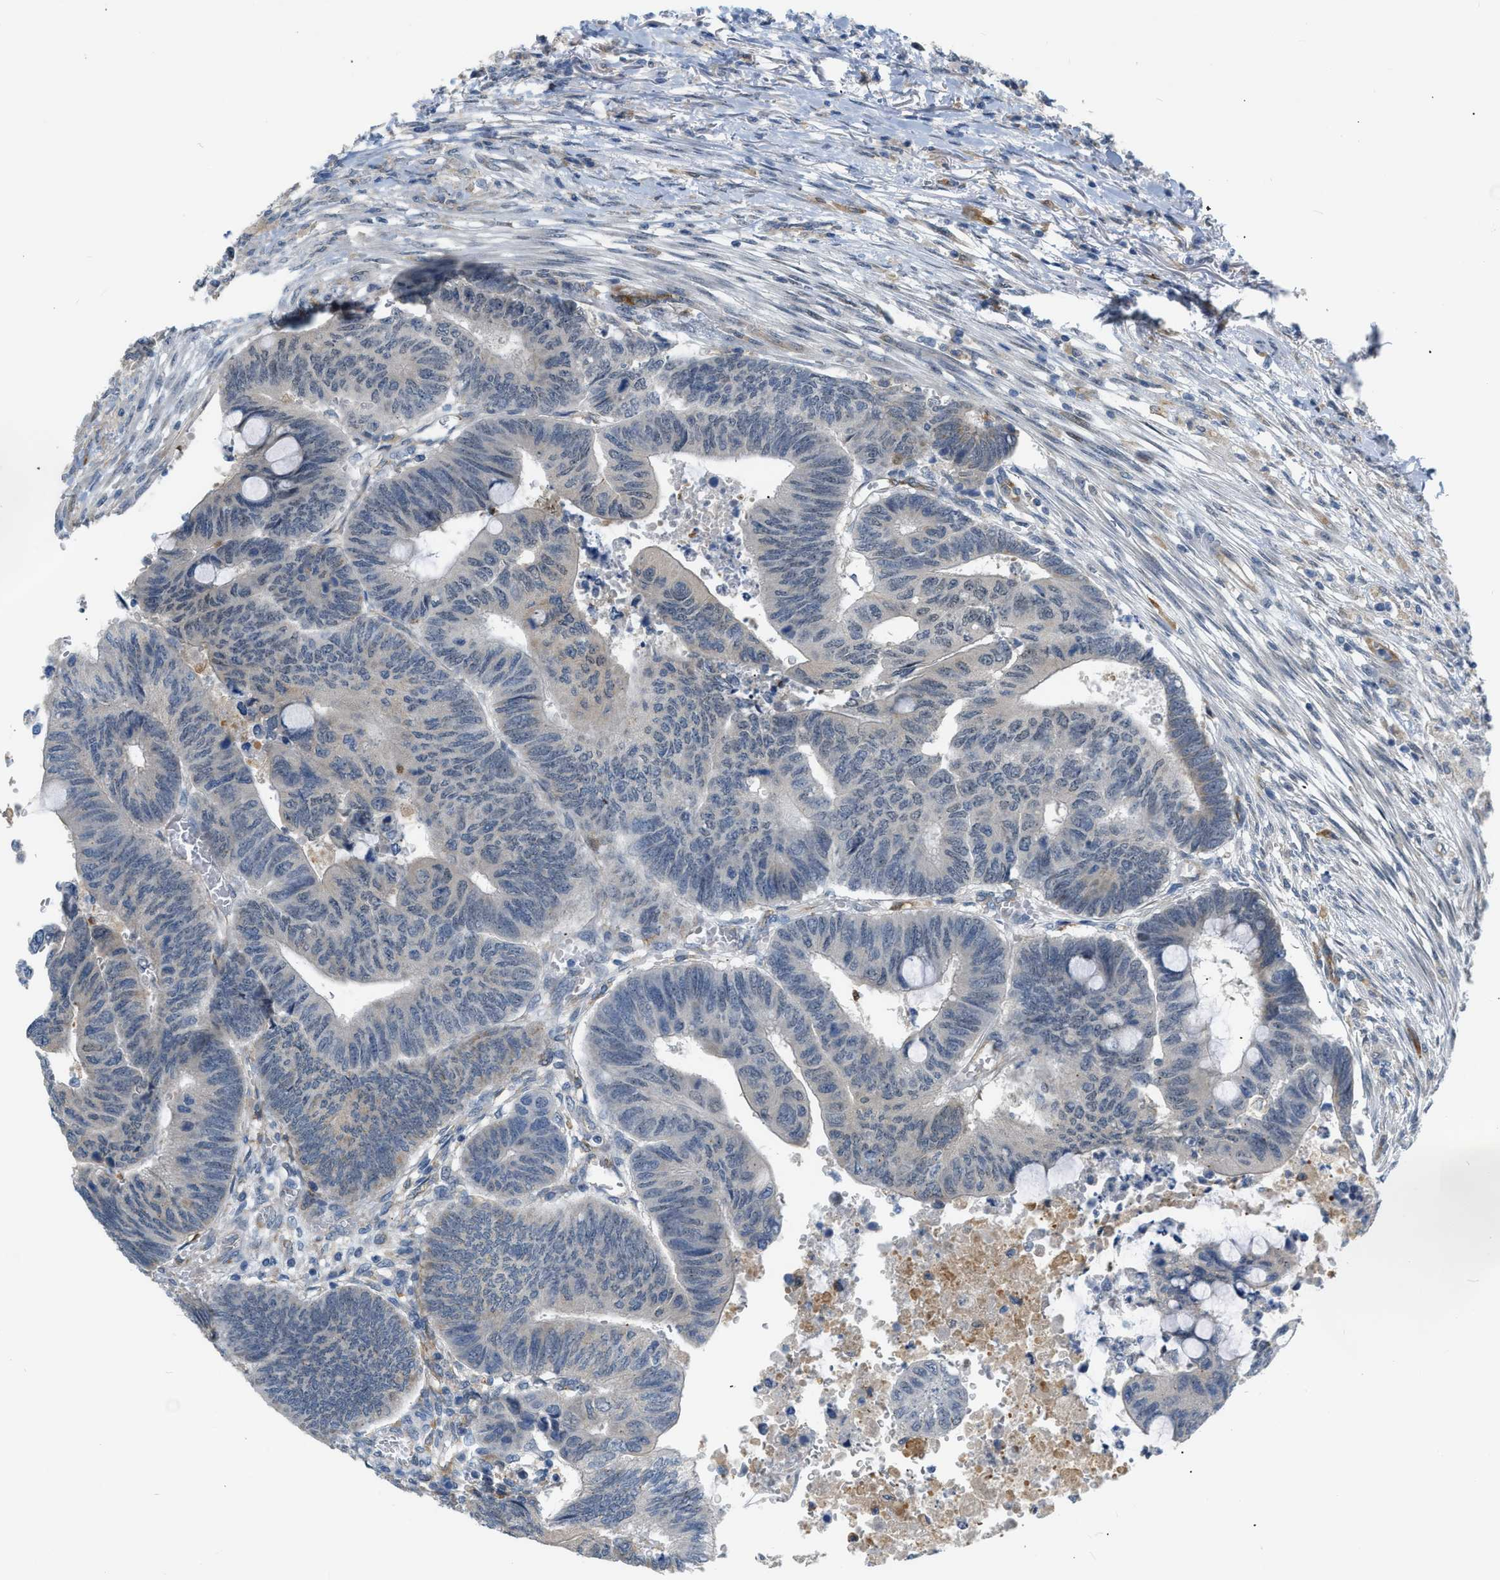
{"staining": {"intensity": "negative", "quantity": "none", "location": "none"}, "tissue": "colorectal cancer", "cell_type": "Tumor cells", "image_type": "cancer", "snomed": [{"axis": "morphology", "description": "Normal tissue, NOS"}, {"axis": "morphology", "description": "Adenocarcinoma, NOS"}, {"axis": "topography", "description": "Rectum"}, {"axis": "topography", "description": "Peripheral nerve tissue"}], "caption": "The micrograph shows no significant staining in tumor cells of colorectal cancer (adenocarcinoma).", "gene": "ZNF408", "patient": {"sex": "male", "age": 92}}